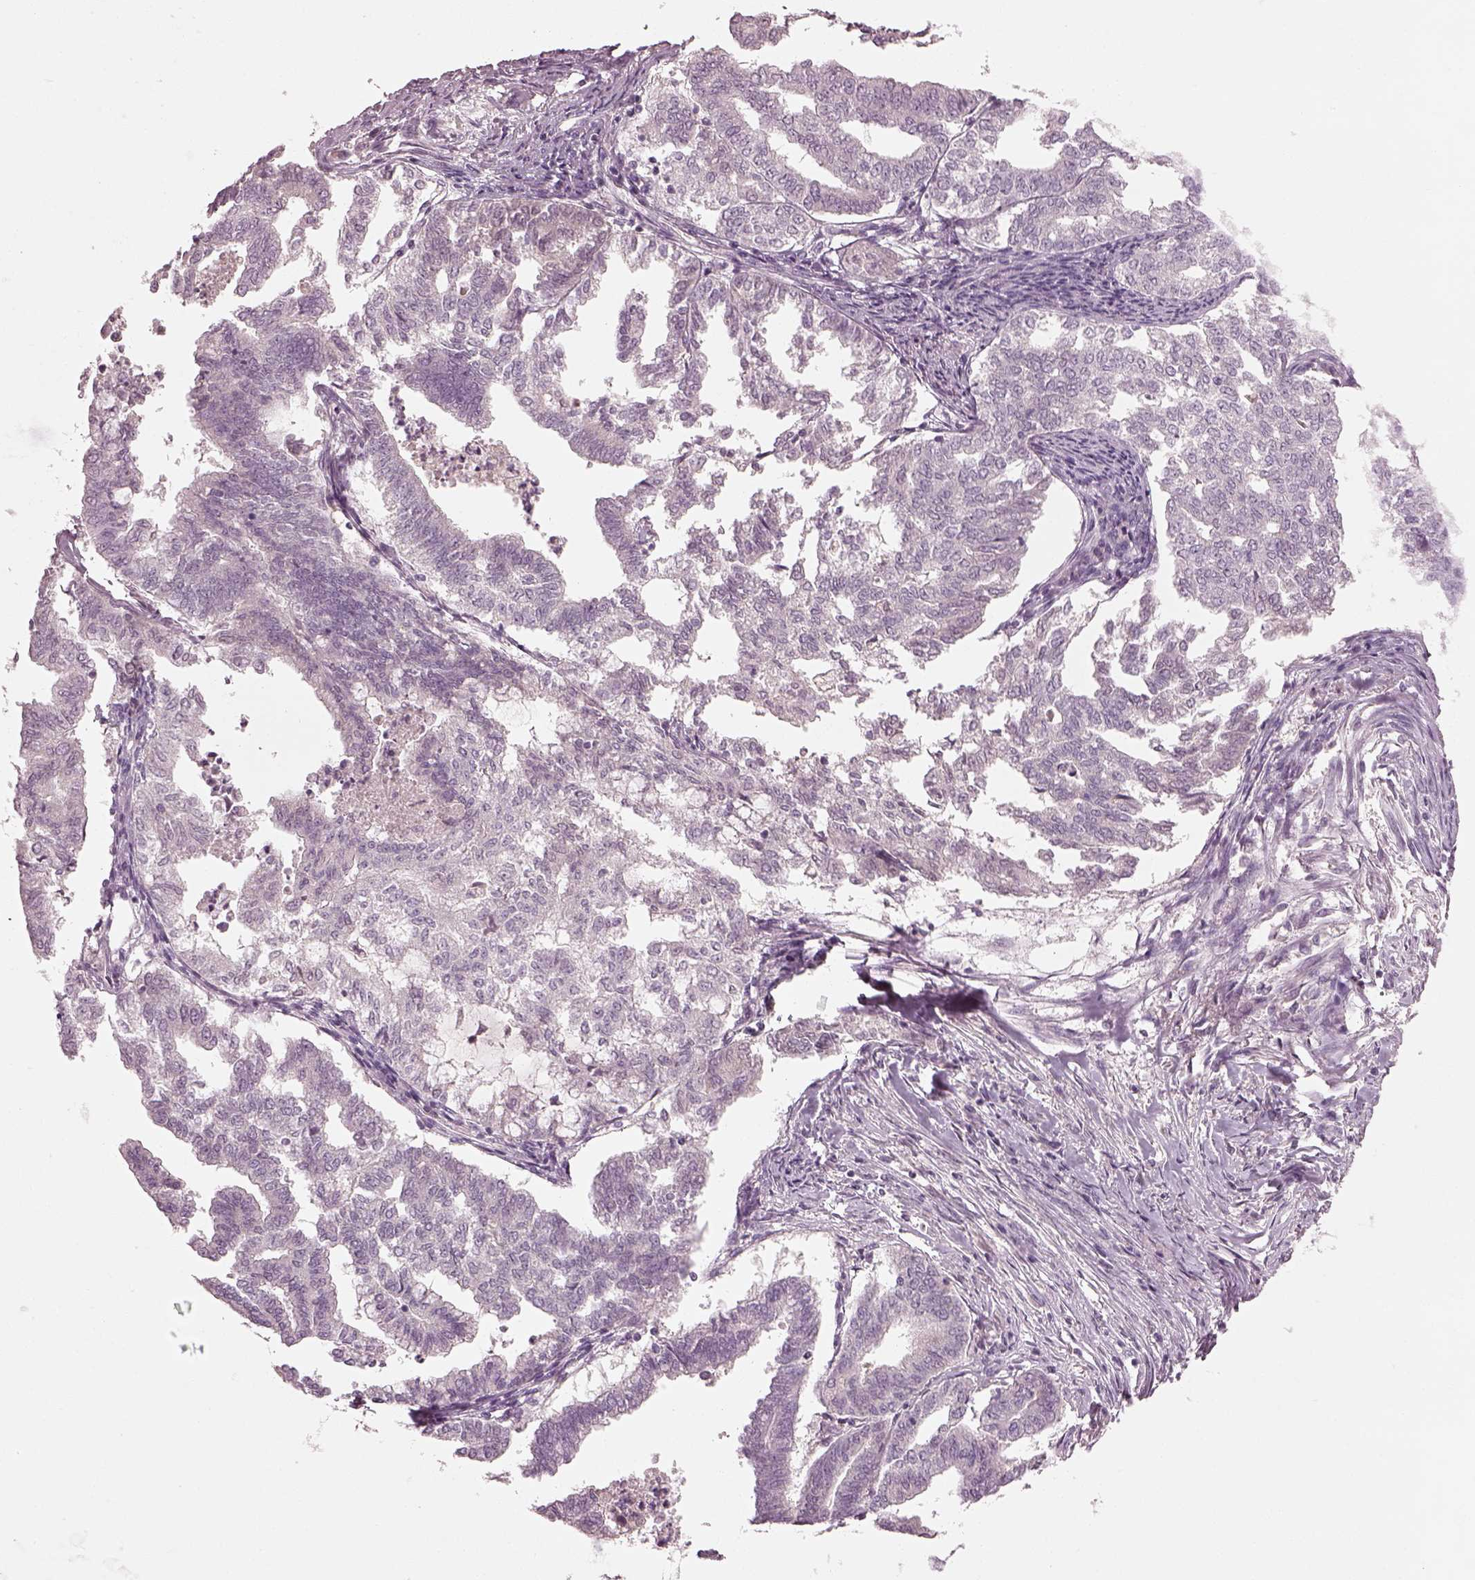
{"staining": {"intensity": "negative", "quantity": "none", "location": "none"}, "tissue": "endometrial cancer", "cell_type": "Tumor cells", "image_type": "cancer", "snomed": [{"axis": "morphology", "description": "Adenocarcinoma, NOS"}, {"axis": "topography", "description": "Endometrium"}], "caption": "High power microscopy photomicrograph of an immunohistochemistry (IHC) histopathology image of adenocarcinoma (endometrial), revealing no significant staining in tumor cells. The staining was performed using DAB (3,3'-diaminobenzidine) to visualize the protein expression in brown, while the nuclei were stained in blue with hematoxylin (Magnification: 20x).", "gene": "SPATA6L", "patient": {"sex": "female", "age": 79}}